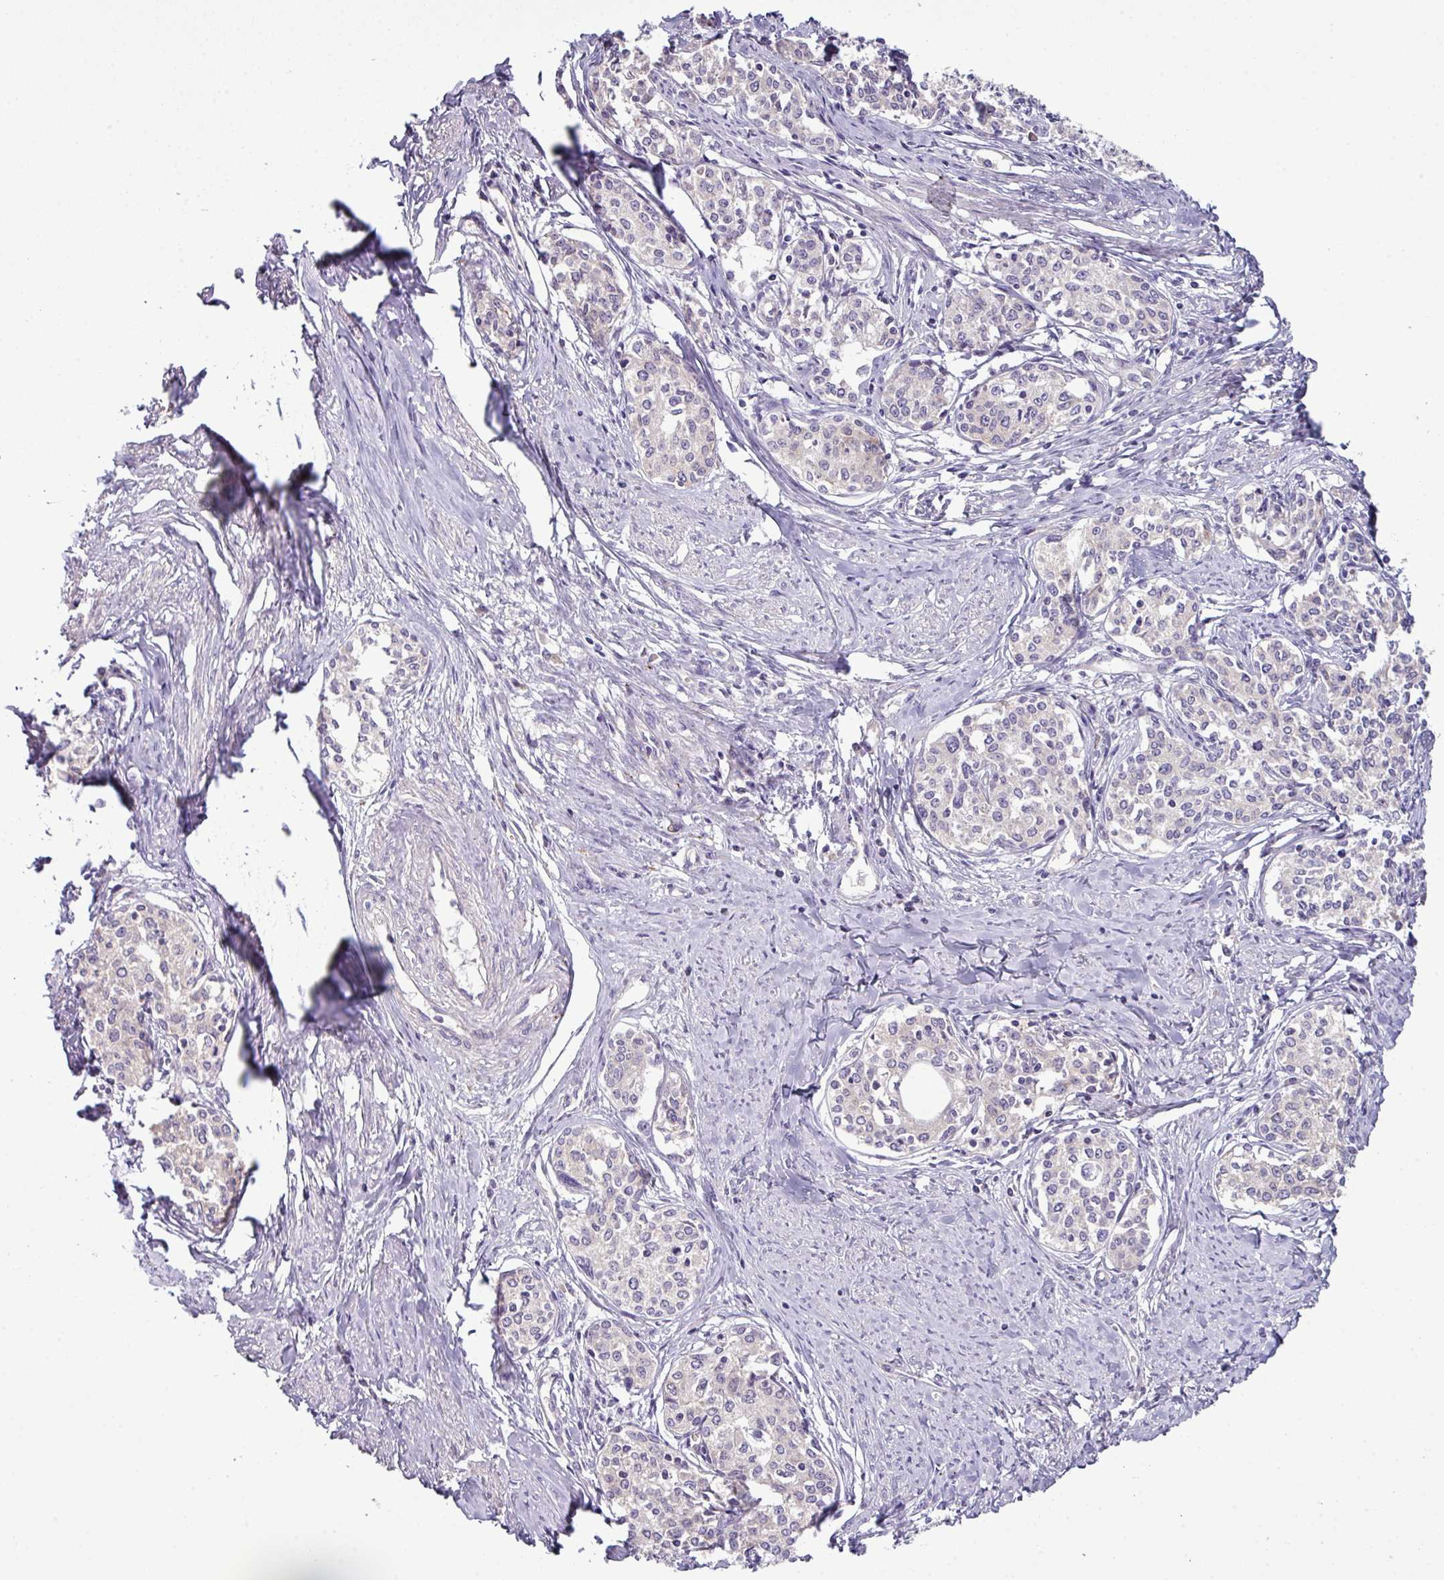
{"staining": {"intensity": "negative", "quantity": "none", "location": "none"}, "tissue": "cervical cancer", "cell_type": "Tumor cells", "image_type": "cancer", "snomed": [{"axis": "morphology", "description": "Squamous cell carcinoma, NOS"}, {"axis": "morphology", "description": "Adenocarcinoma, NOS"}, {"axis": "topography", "description": "Cervix"}], "caption": "DAB immunohistochemical staining of human cervical cancer (squamous cell carcinoma) displays no significant positivity in tumor cells. (Stains: DAB IHC with hematoxylin counter stain, Microscopy: brightfield microscopy at high magnification).", "gene": "AGAP5", "patient": {"sex": "female", "age": 52}}